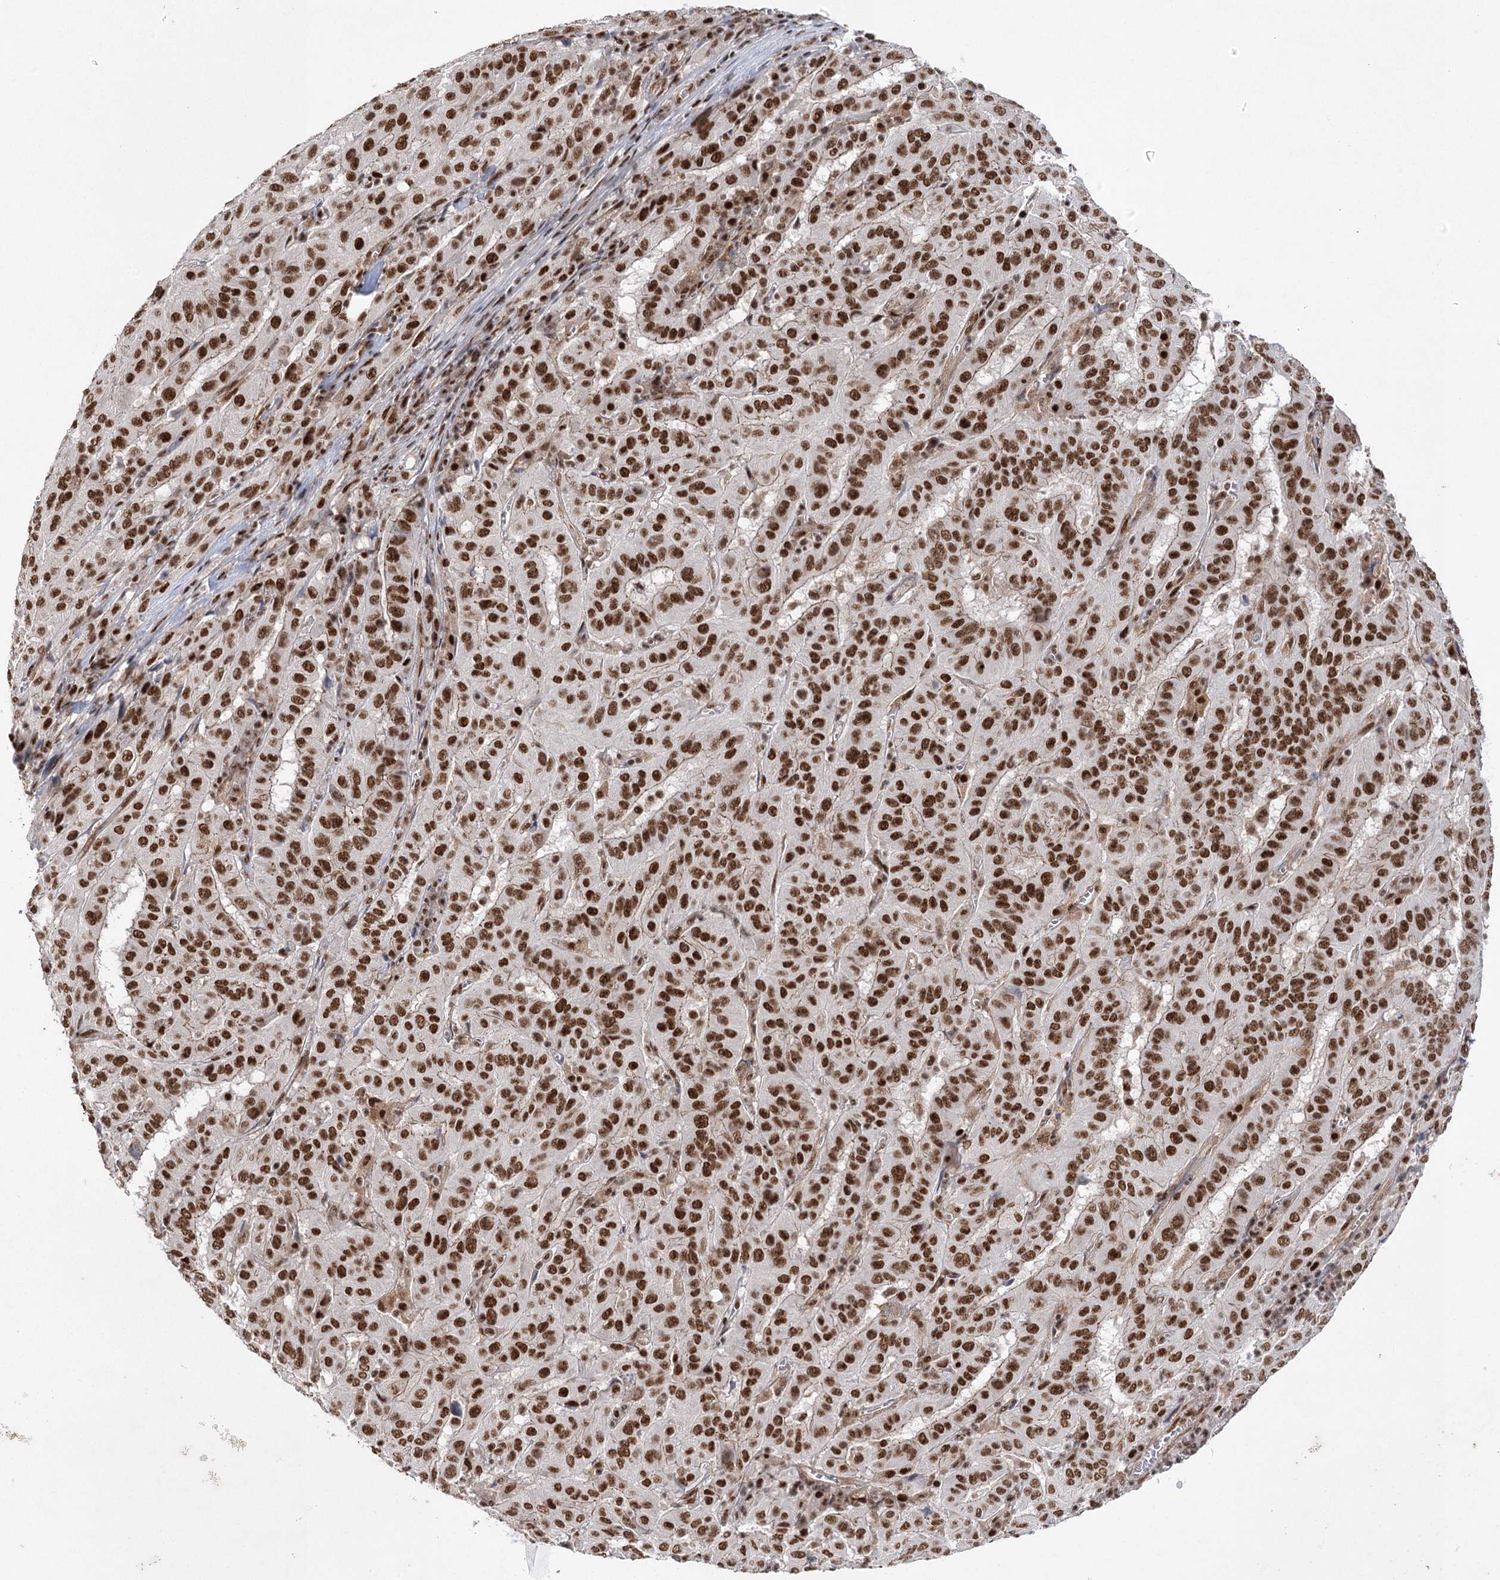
{"staining": {"intensity": "strong", "quantity": ">75%", "location": "nuclear"}, "tissue": "pancreatic cancer", "cell_type": "Tumor cells", "image_type": "cancer", "snomed": [{"axis": "morphology", "description": "Adenocarcinoma, NOS"}, {"axis": "topography", "description": "Pancreas"}], "caption": "High-magnification brightfield microscopy of pancreatic adenocarcinoma stained with DAB (3,3'-diaminobenzidine) (brown) and counterstained with hematoxylin (blue). tumor cells exhibit strong nuclear staining is appreciated in about>75% of cells.", "gene": "ZCCHC8", "patient": {"sex": "male", "age": 63}}